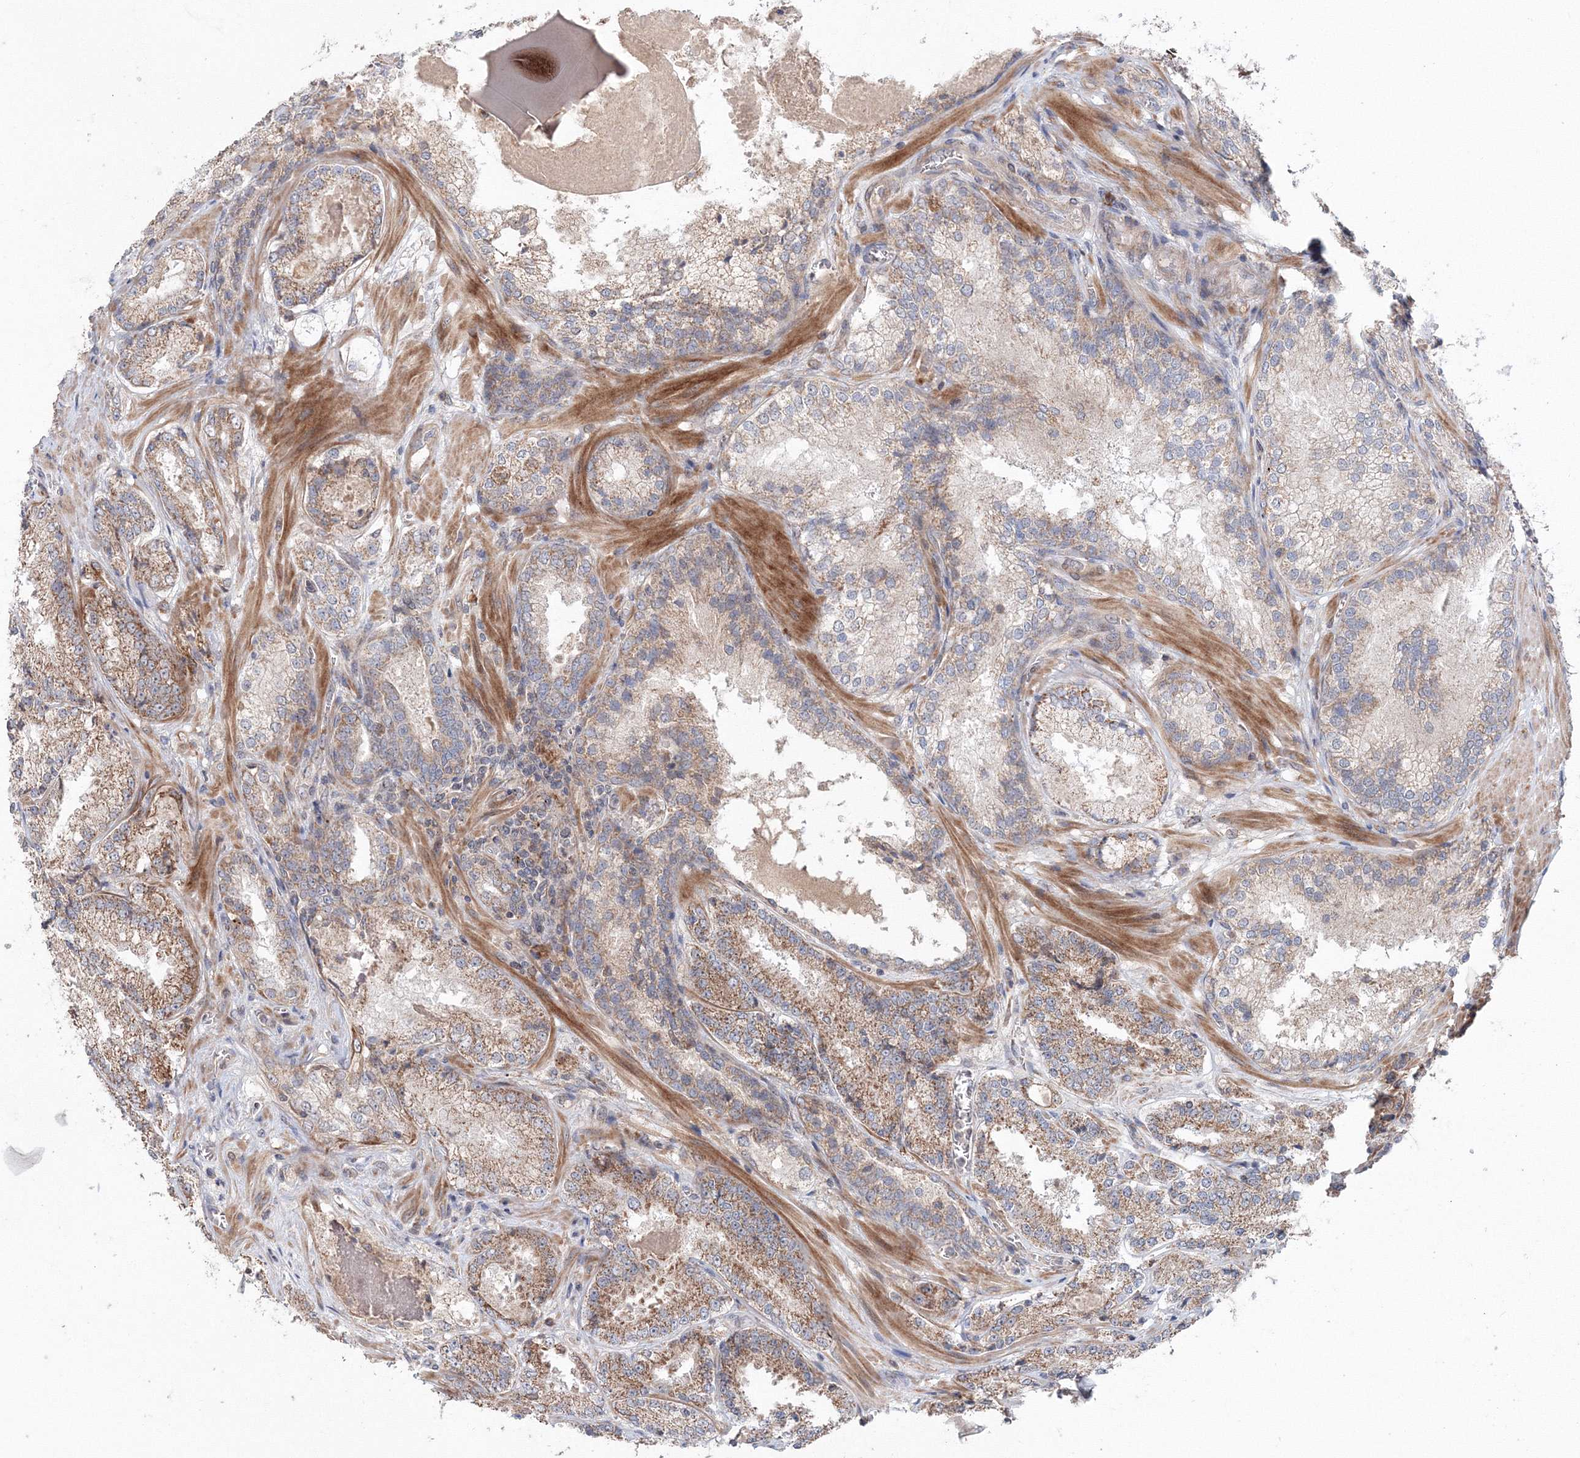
{"staining": {"intensity": "moderate", "quantity": ">75%", "location": "cytoplasmic/membranous"}, "tissue": "prostate cancer", "cell_type": "Tumor cells", "image_type": "cancer", "snomed": [{"axis": "morphology", "description": "Adenocarcinoma, Low grade"}, {"axis": "topography", "description": "Prostate"}], "caption": "High-power microscopy captured an immunohistochemistry (IHC) histopathology image of prostate low-grade adenocarcinoma, revealing moderate cytoplasmic/membranous expression in approximately >75% of tumor cells.", "gene": "NOA1", "patient": {"sex": "male", "age": 74}}